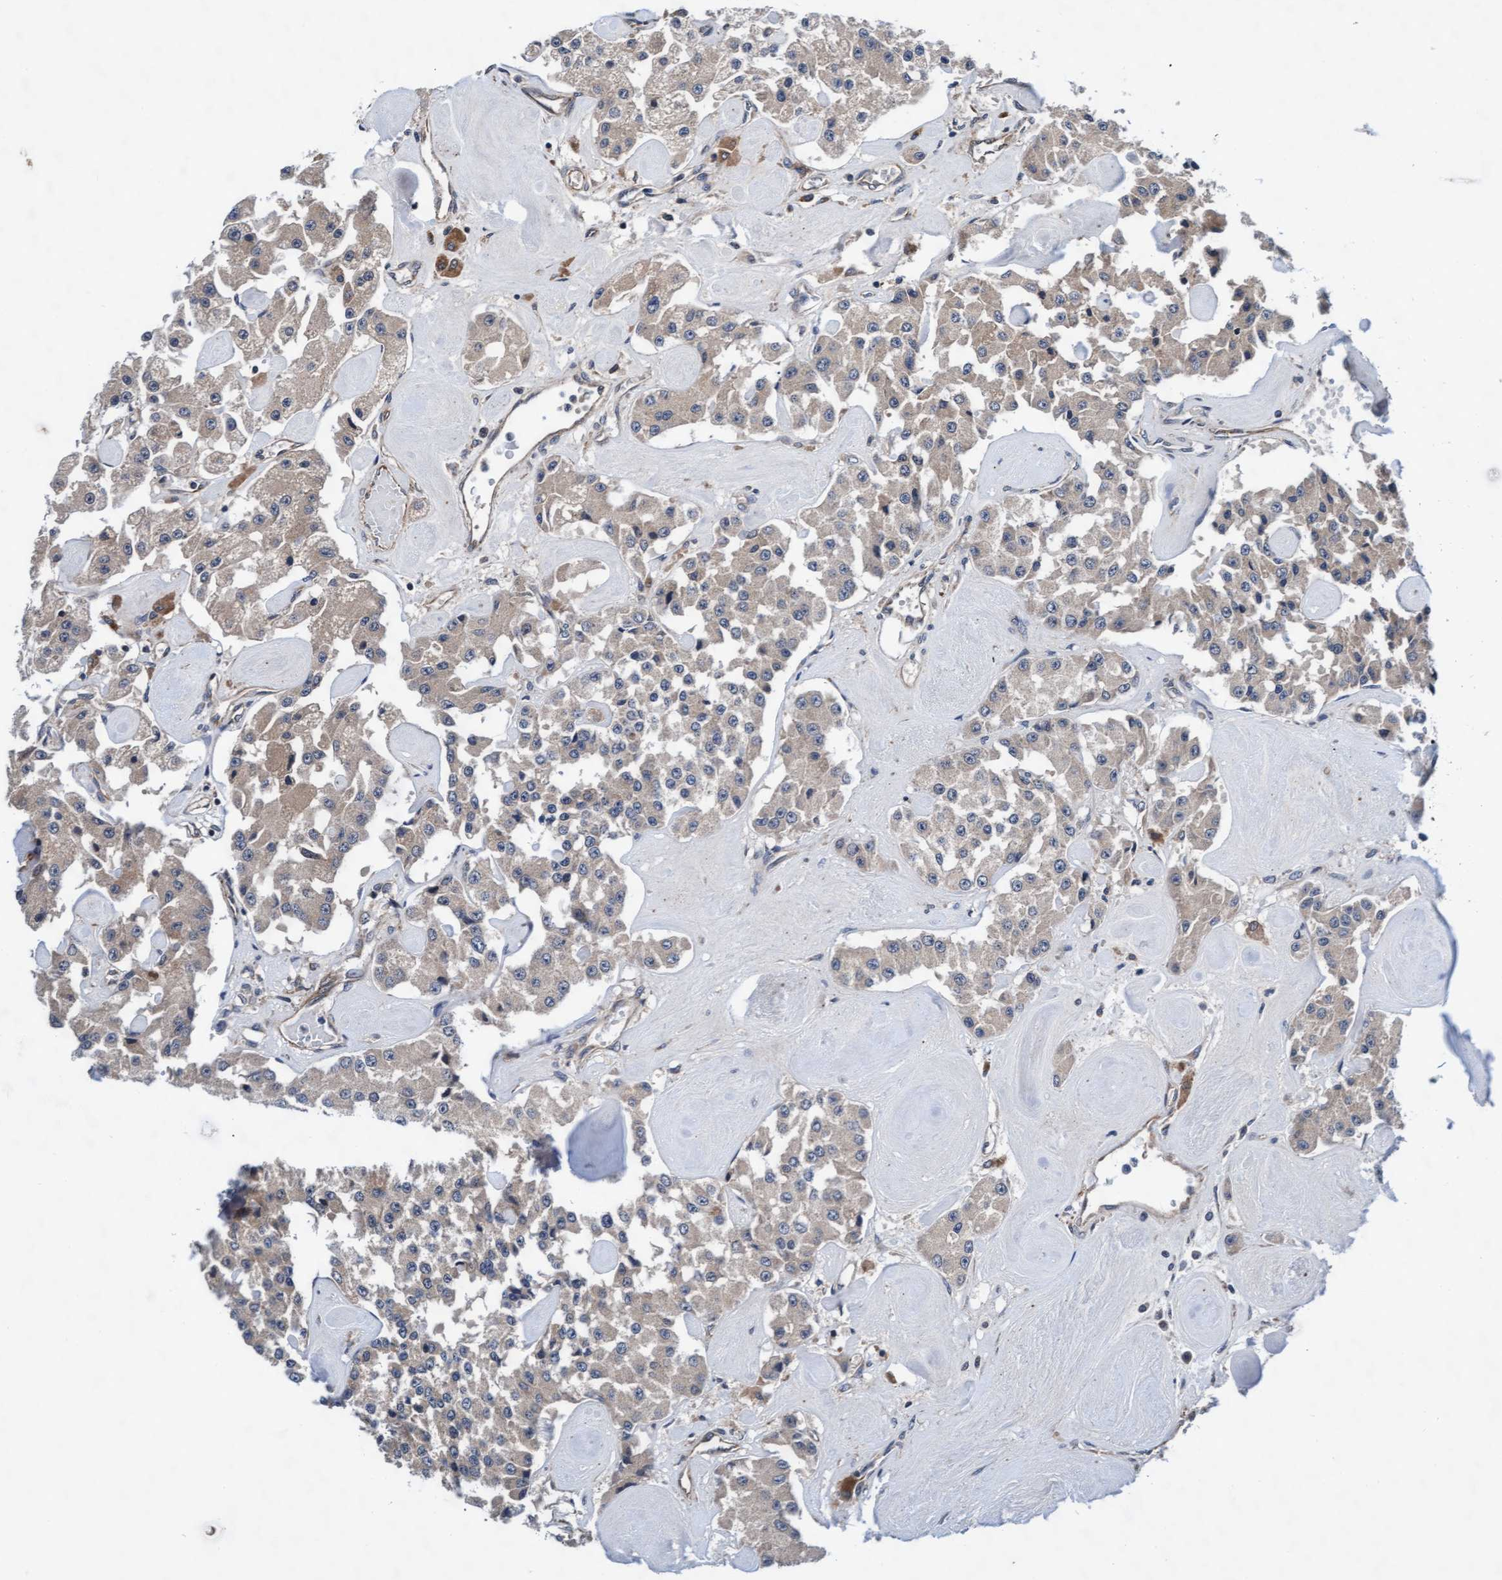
{"staining": {"intensity": "weak", "quantity": "25%-75%", "location": "cytoplasmic/membranous"}, "tissue": "carcinoid", "cell_type": "Tumor cells", "image_type": "cancer", "snomed": [{"axis": "morphology", "description": "Carcinoid, malignant, NOS"}, {"axis": "topography", "description": "Pancreas"}], "caption": "Tumor cells display weak cytoplasmic/membranous expression in approximately 25%-75% of cells in carcinoid.", "gene": "EFCAB13", "patient": {"sex": "male", "age": 41}}